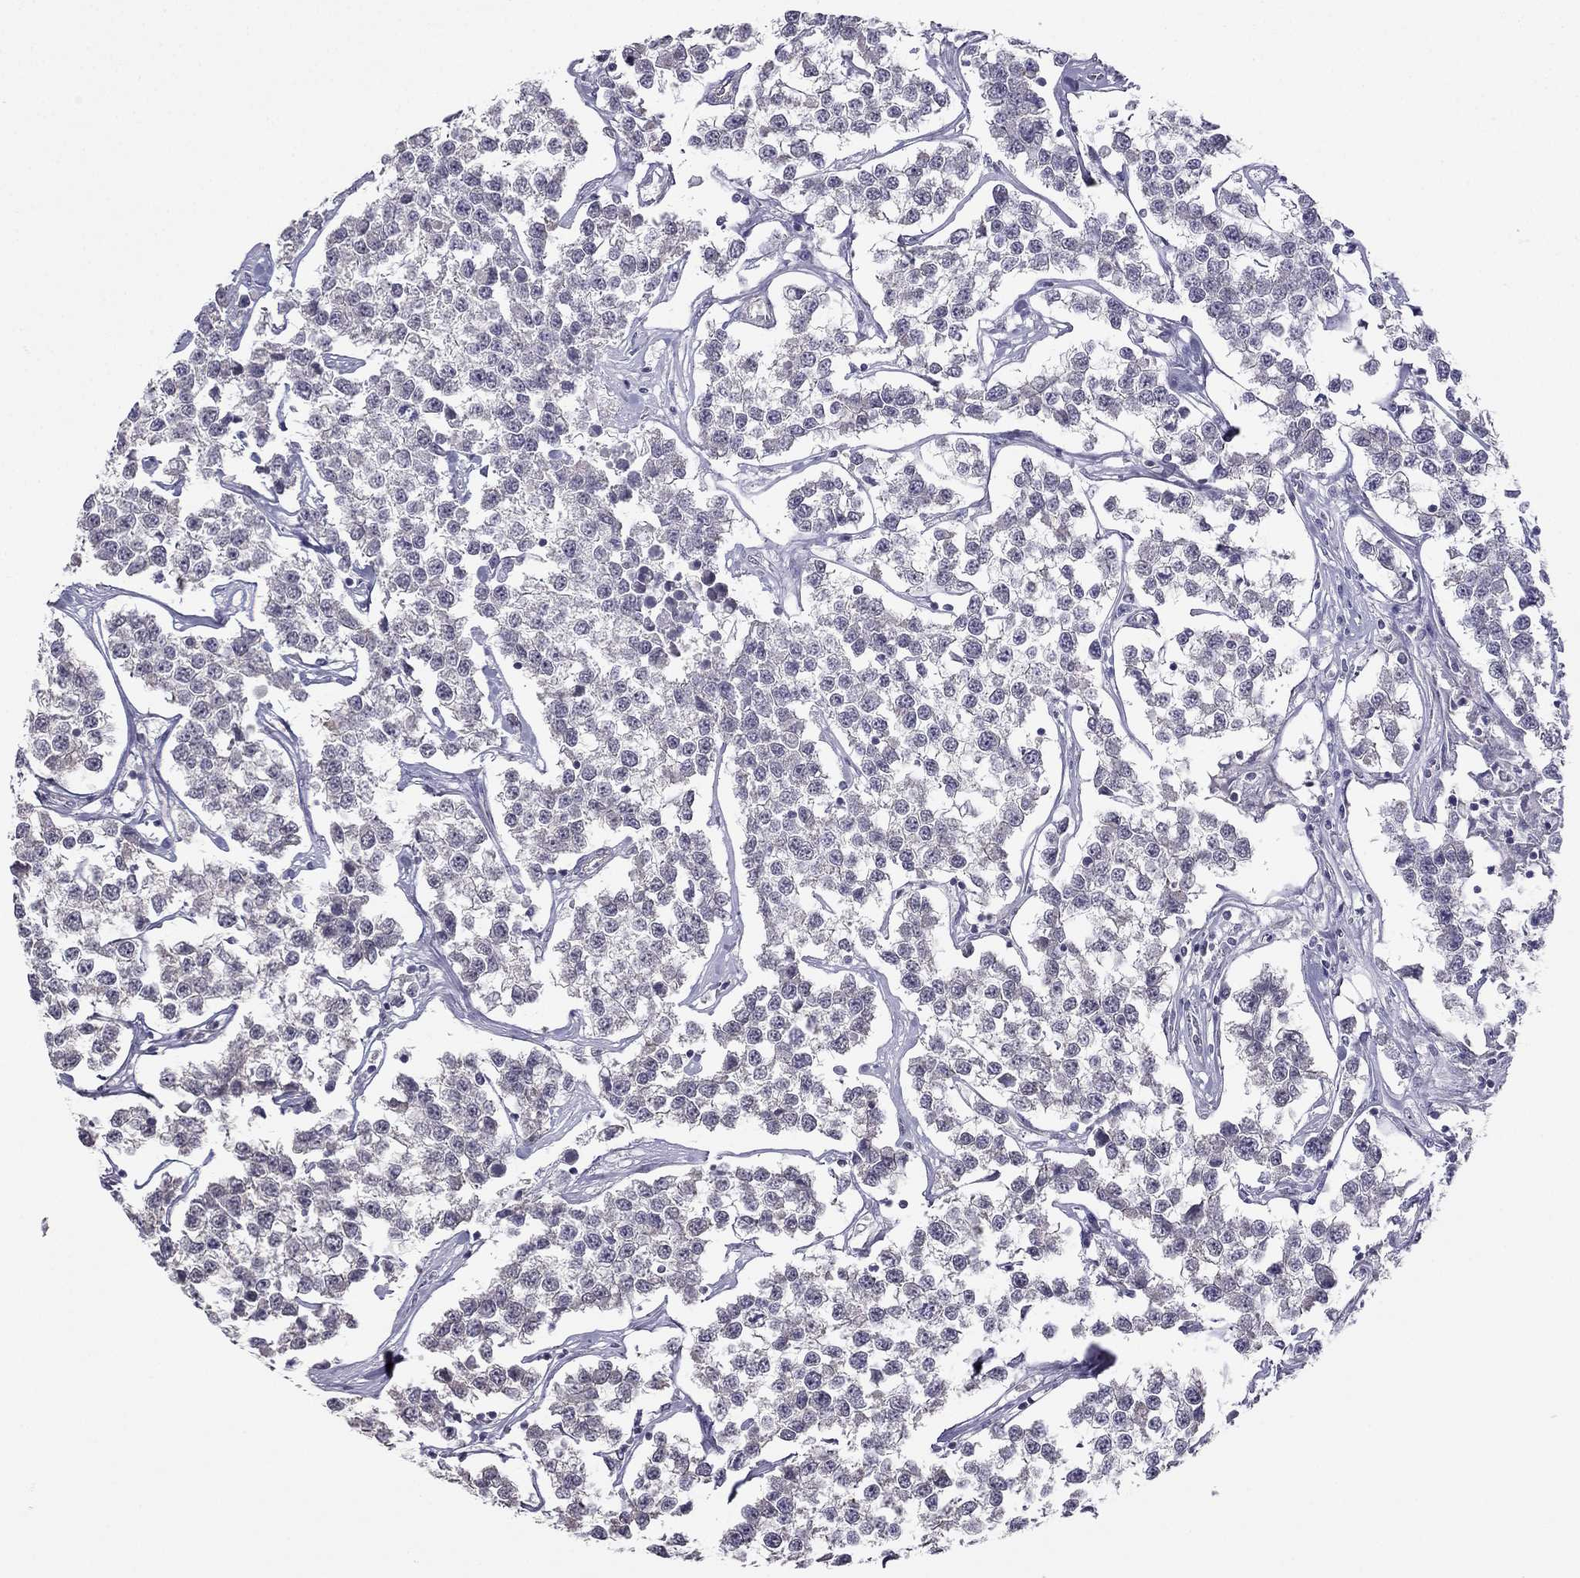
{"staining": {"intensity": "negative", "quantity": "none", "location": "none"}, "tissue": "testis cancer", "cell_type": "Tumor cells", "image_type": "cancer", "snomed": [{"axis": "morphology", "description": "Seminoma, NOS"}, {"axis": "topography", "description": "Testis"}], "caption": "There is no significant staining in tumor cells of seminoma (testis). Brightfield microscopy of immunohistochemistry (IHC) stained with DAB (brown) and hematoxylin (blue), captured at high magnification.", "gene": "HSFX1", "patient": {"sex": "male", "age": 59}}